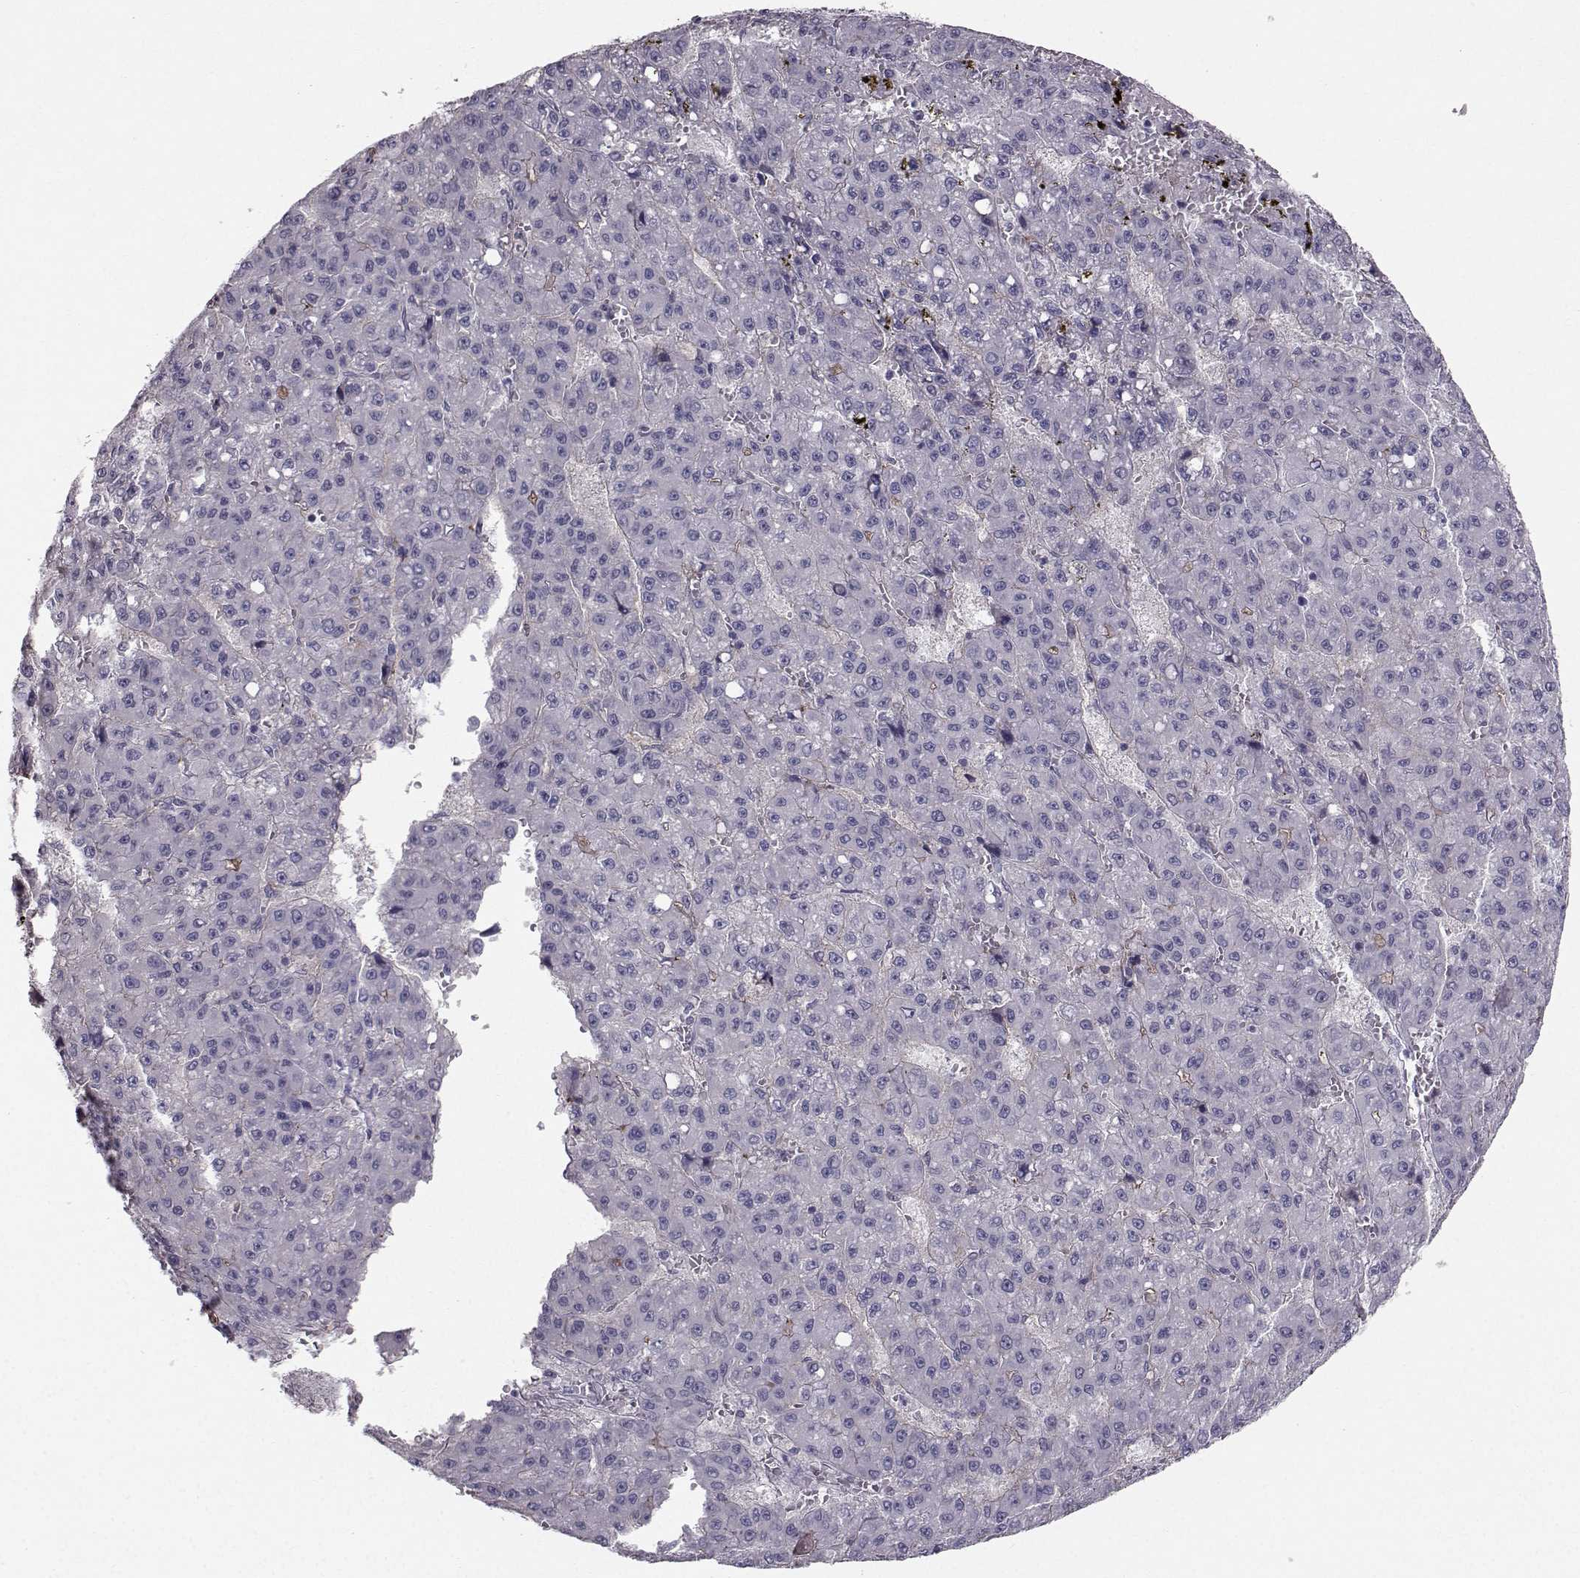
{"staining": {"intensity": "negative", "quantity": "none", "location": "none"}, "tissue": "liver cancer", "cell_type": "Tumor cells", "image_type": "cancer", "snomed": [{"axis": "morphology", "description": "Carcinoma, Hepatocellular, NOS"}, {"axis": "topography", "description": "Liver"}], "caption": "Tumor cells are negative for protein expression in human liver cancer (hepatocellular carcinoma).", "gene": "SPDYE4", "patient": {"sex": "male", "age": 70}}